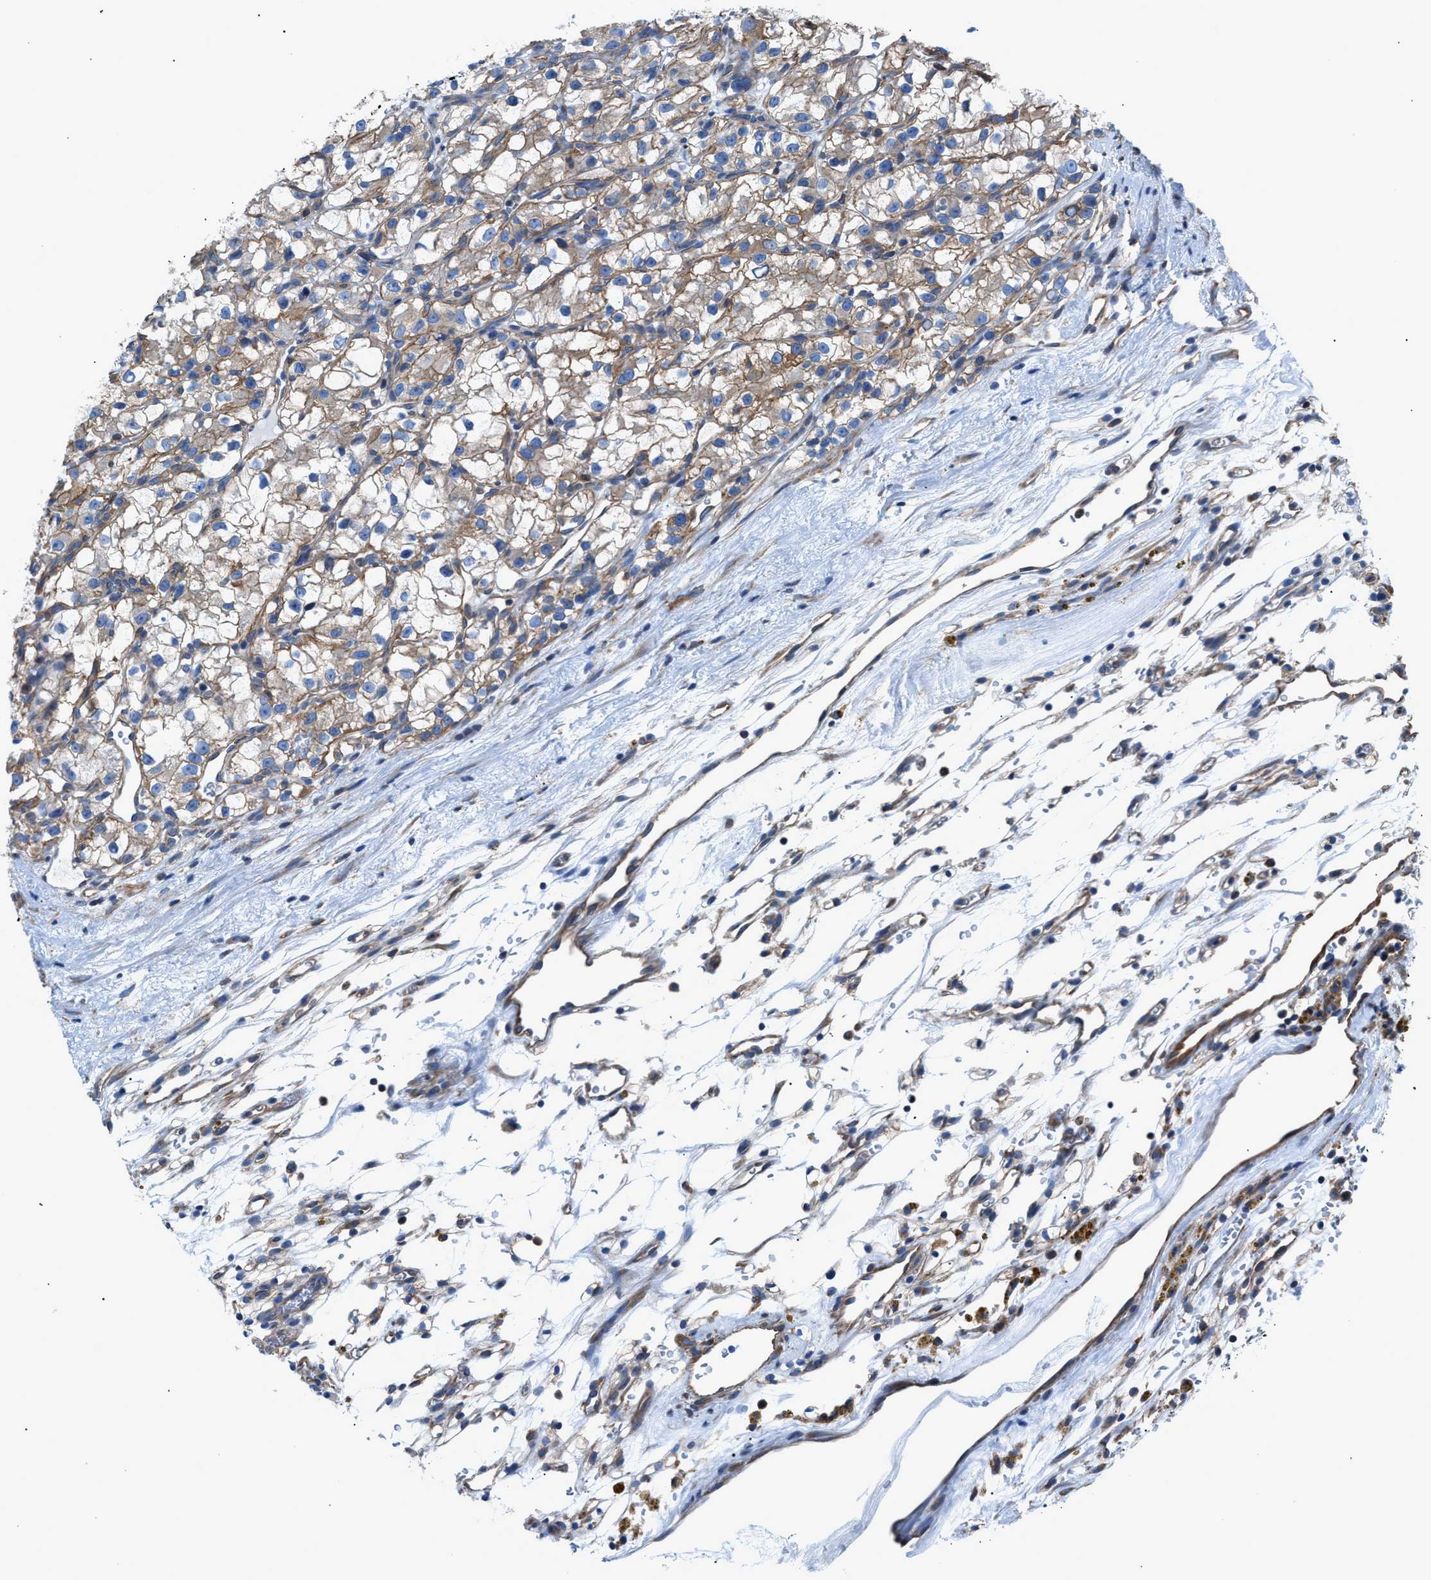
{"staining": {"intensity": "moderate", "quantity": "<25%", "location": "cytoplasmic/membranous"}, "tissue": "renal cancer", "cell_type": "Tumor cells", "image_type": "cancer", "snomed": [{"axis": "morphology", "description": "Adenocarcinoma, NOS"}, {"axis": "topography", "description": "Kidney"}], "caption": "This image shows IHC staining of renal cancer, with low moderate cytoplasmic/membranous positivity in approximately <25% of tumor cells.", "gene": "DMAC1", "patient": {"sex": "female", "age": 57}}